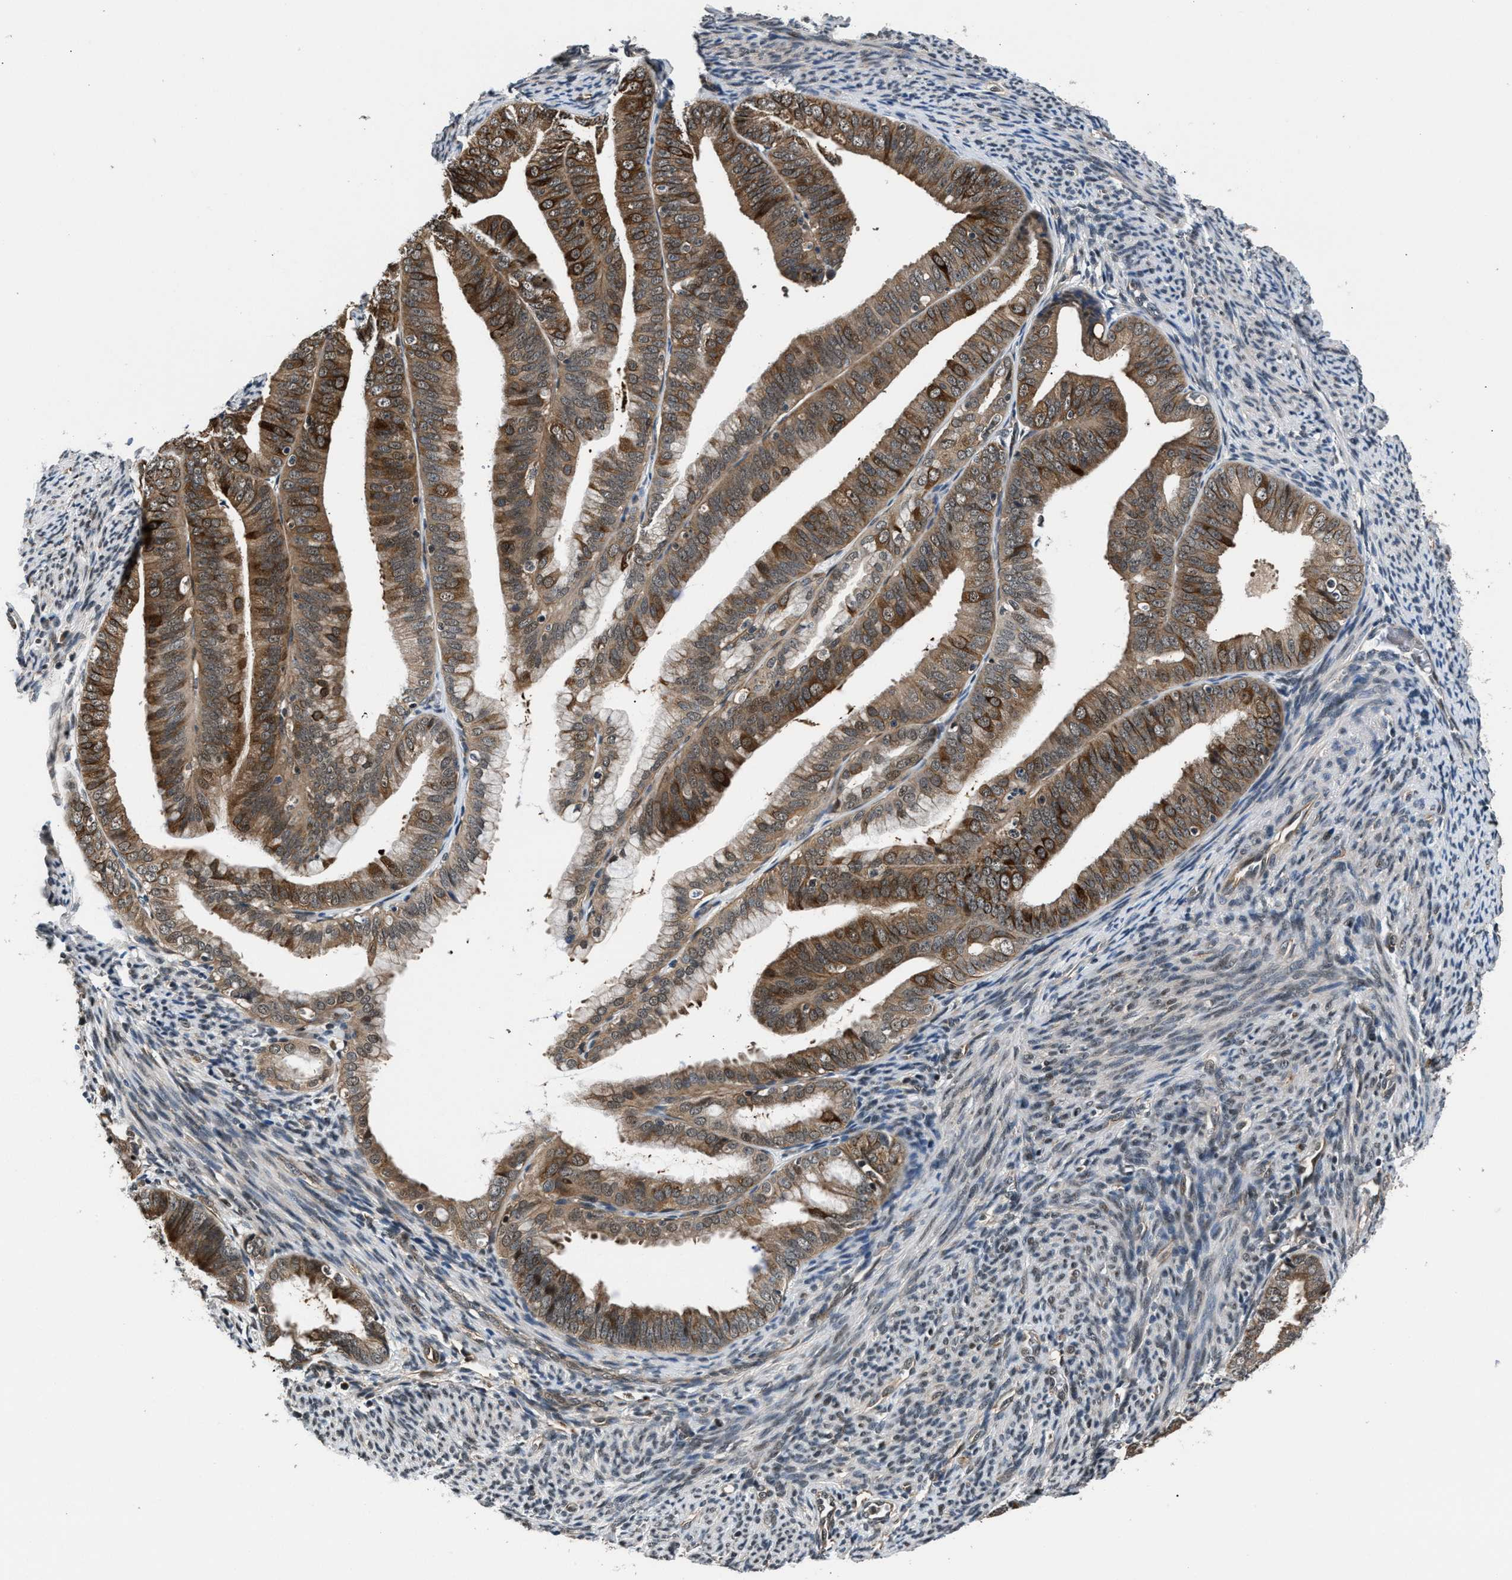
{"staining": {"intensity": "moderate", "quantity": ">75%", "location": "cytoplasmic/membranous"}, "tissue": "endometrial cancer", "cell_type": "Tumor cells", "image_type": "cancer", "snomed": [{"axis": "morphology", "description": "Adenocarcinoma, NOS"}, {"axis": "topography", "description": "Endometrium"}], "caption": "Moderate cytoplasmic/membranous staining for a protein is seen in about >75% of tumor cells of adenocarcinoma (endometrial) using immunohistochemistry.", "gene": "RBM33", "patient": {"sex": "female", "age": 63}}